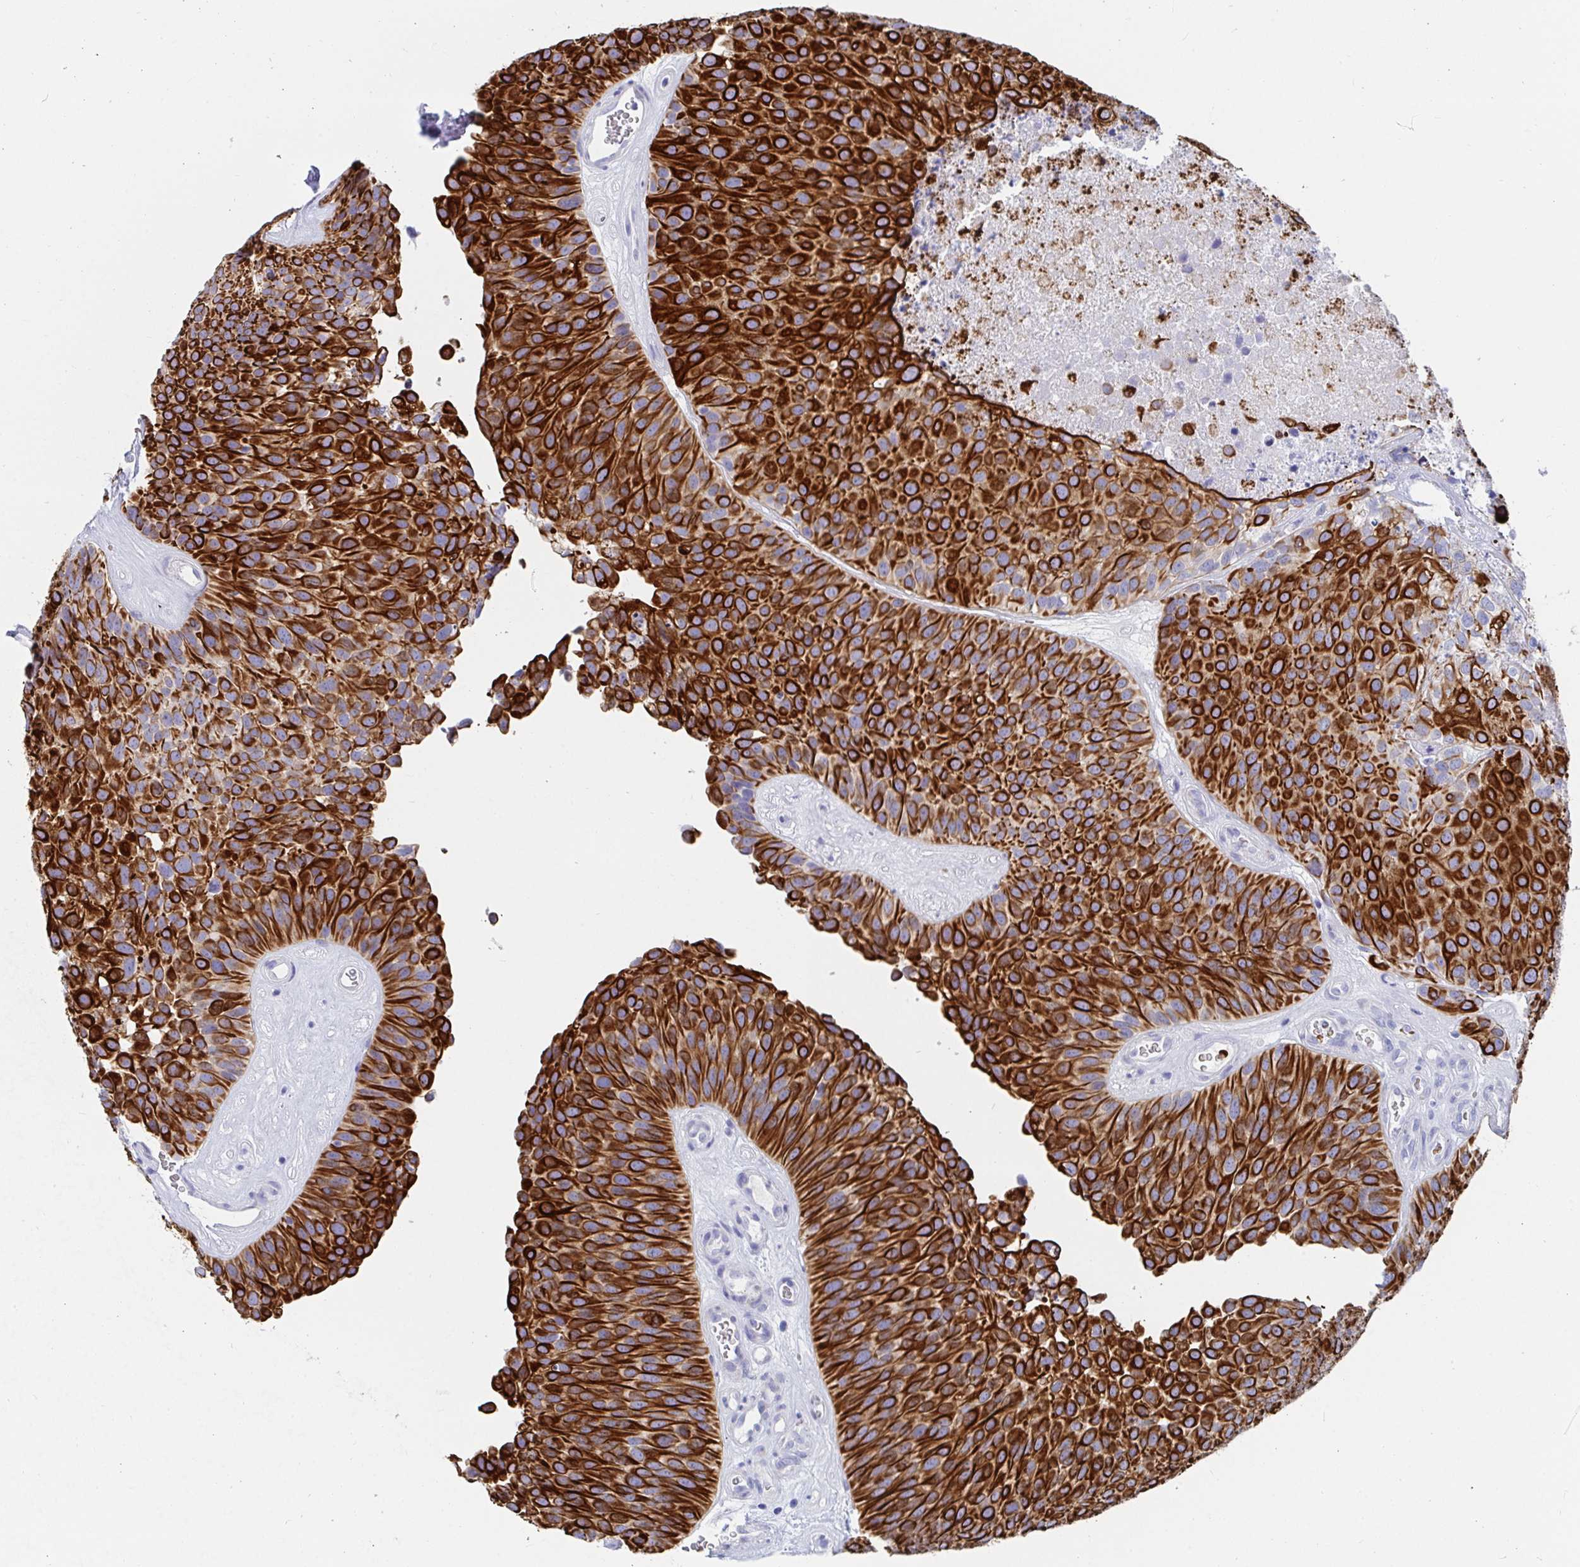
{"staining": {"intensity": "strong", "quantity": ">75%", "location": "cytoplasmic/membranous"}, "tissue": "urothelial cancer", "cell_type": "Tumor cells", "image_type": "cancer", "snomed": [{"axis": "morphology", "description": "Urothelial carcinoma, Low grade"}, {"axis": "topography", "description": "Urinary bladder"}], "caption": "Protein positivity by immunohistochemistry reveals strong cytoplasmic/membranous expression in about >75% of tumor cells in urothelial cancer.", "gene": "CLDN8", "patient": {"sex": "male", "age": 76}}